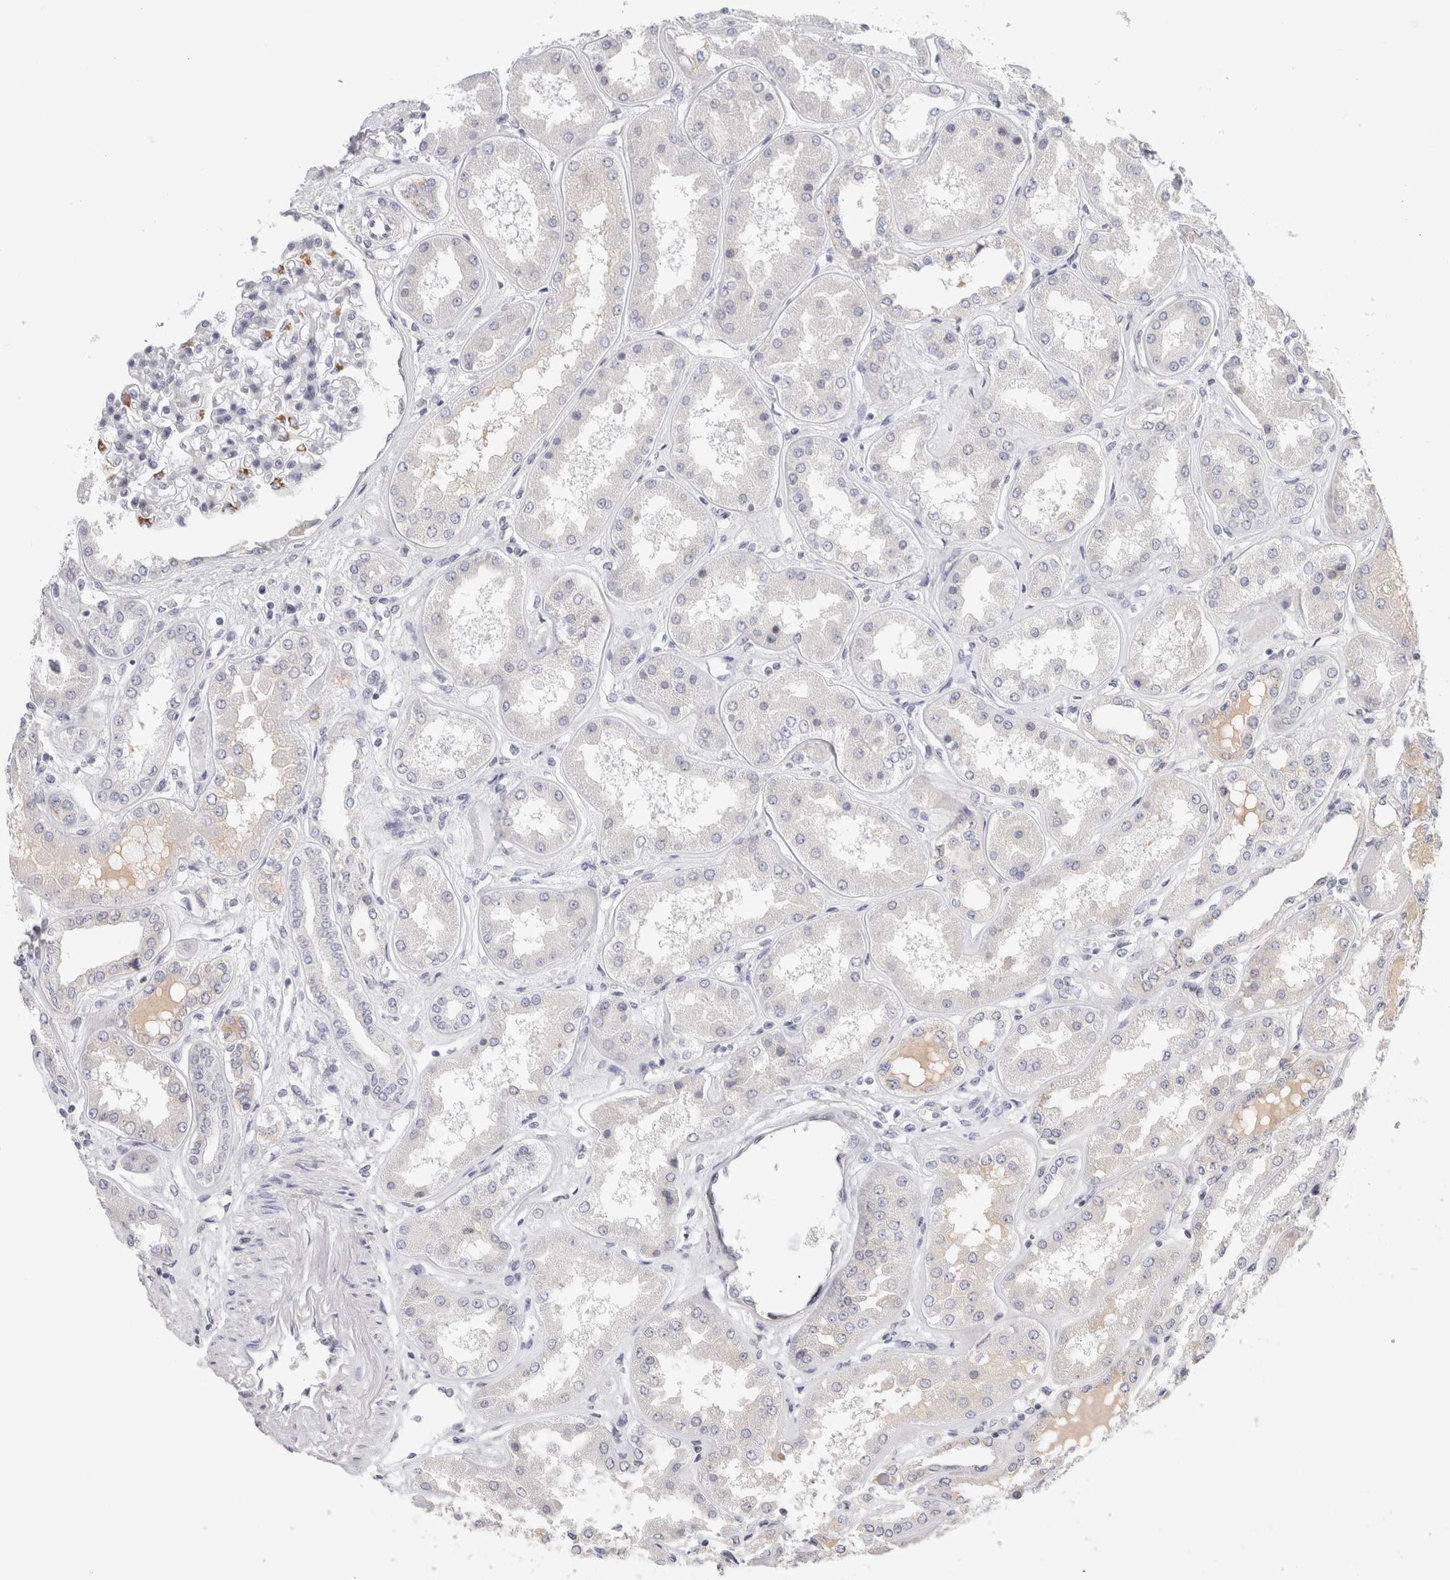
{"staining": {"intensity": "moderate", "quantity": "<25%", "location": "cytoplasmic/membranous"}, "tissue": "kidney", "cell_type": "Cells in glomeruli", "image_type": "normal", "snomed": [{"axis": "morphology", "description": "Normal tissue, NOS"}, {"axis": "topography", "description": "Kidney"}], "caption": "Immunohistochemistry (IHC) staining of normal kidney, which shows low levels of moderate cytoplasmic/membranous expression in about <25% of cells in glomeruli indicating moderate cytoplasmic/membranous protein expression. The staining was performed using DAB (brown) for protein detection and nuclei were counterstained in hematoxylin (blue).", "gene": "STK31", "patient": {"sex": "female", "age": 56}}